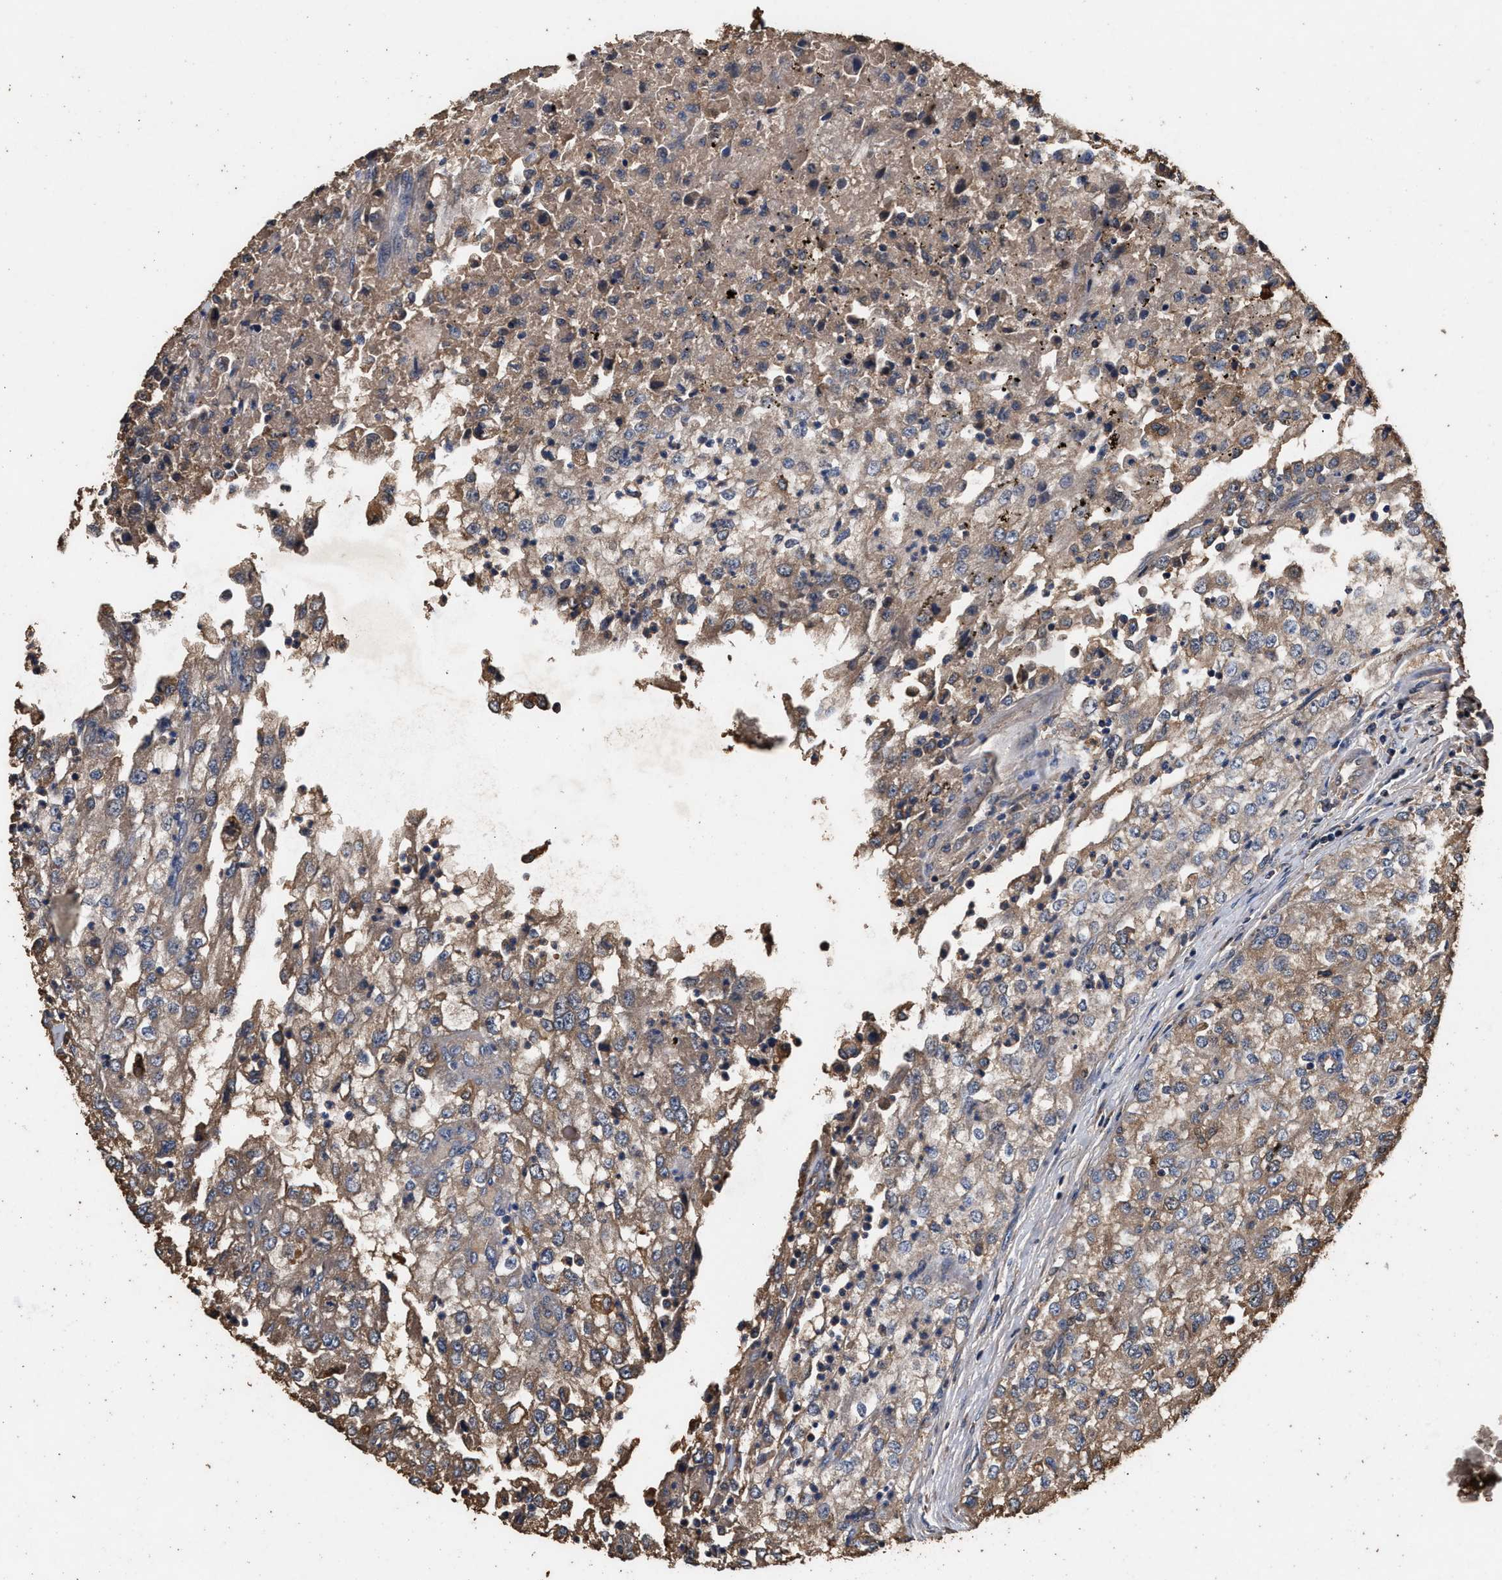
{"staining": {"intensity": "weak", "quantity": ">75%", "location": "cytoplasmic/membranous"}, "tissue": "renal cancer", "cell_type": "Tumor cells", "image_type": "cancer", "snomed": [{"axis": "morphology", "description": "Adenocarcinoma, NOS"}, {"axis": "topography", "description": "Kidney"}], "caption": "Immunohistochemical staining of renal adenocarcinoma displays low levels of weak cytoplasmic/membranous positivity in approximately >75% of tumor cells. Ihc stains the protein of interest in brown and the nuclei are stained blue.", "gene": "KYAT1", "patient": {"sex": "female", "age": 54}}